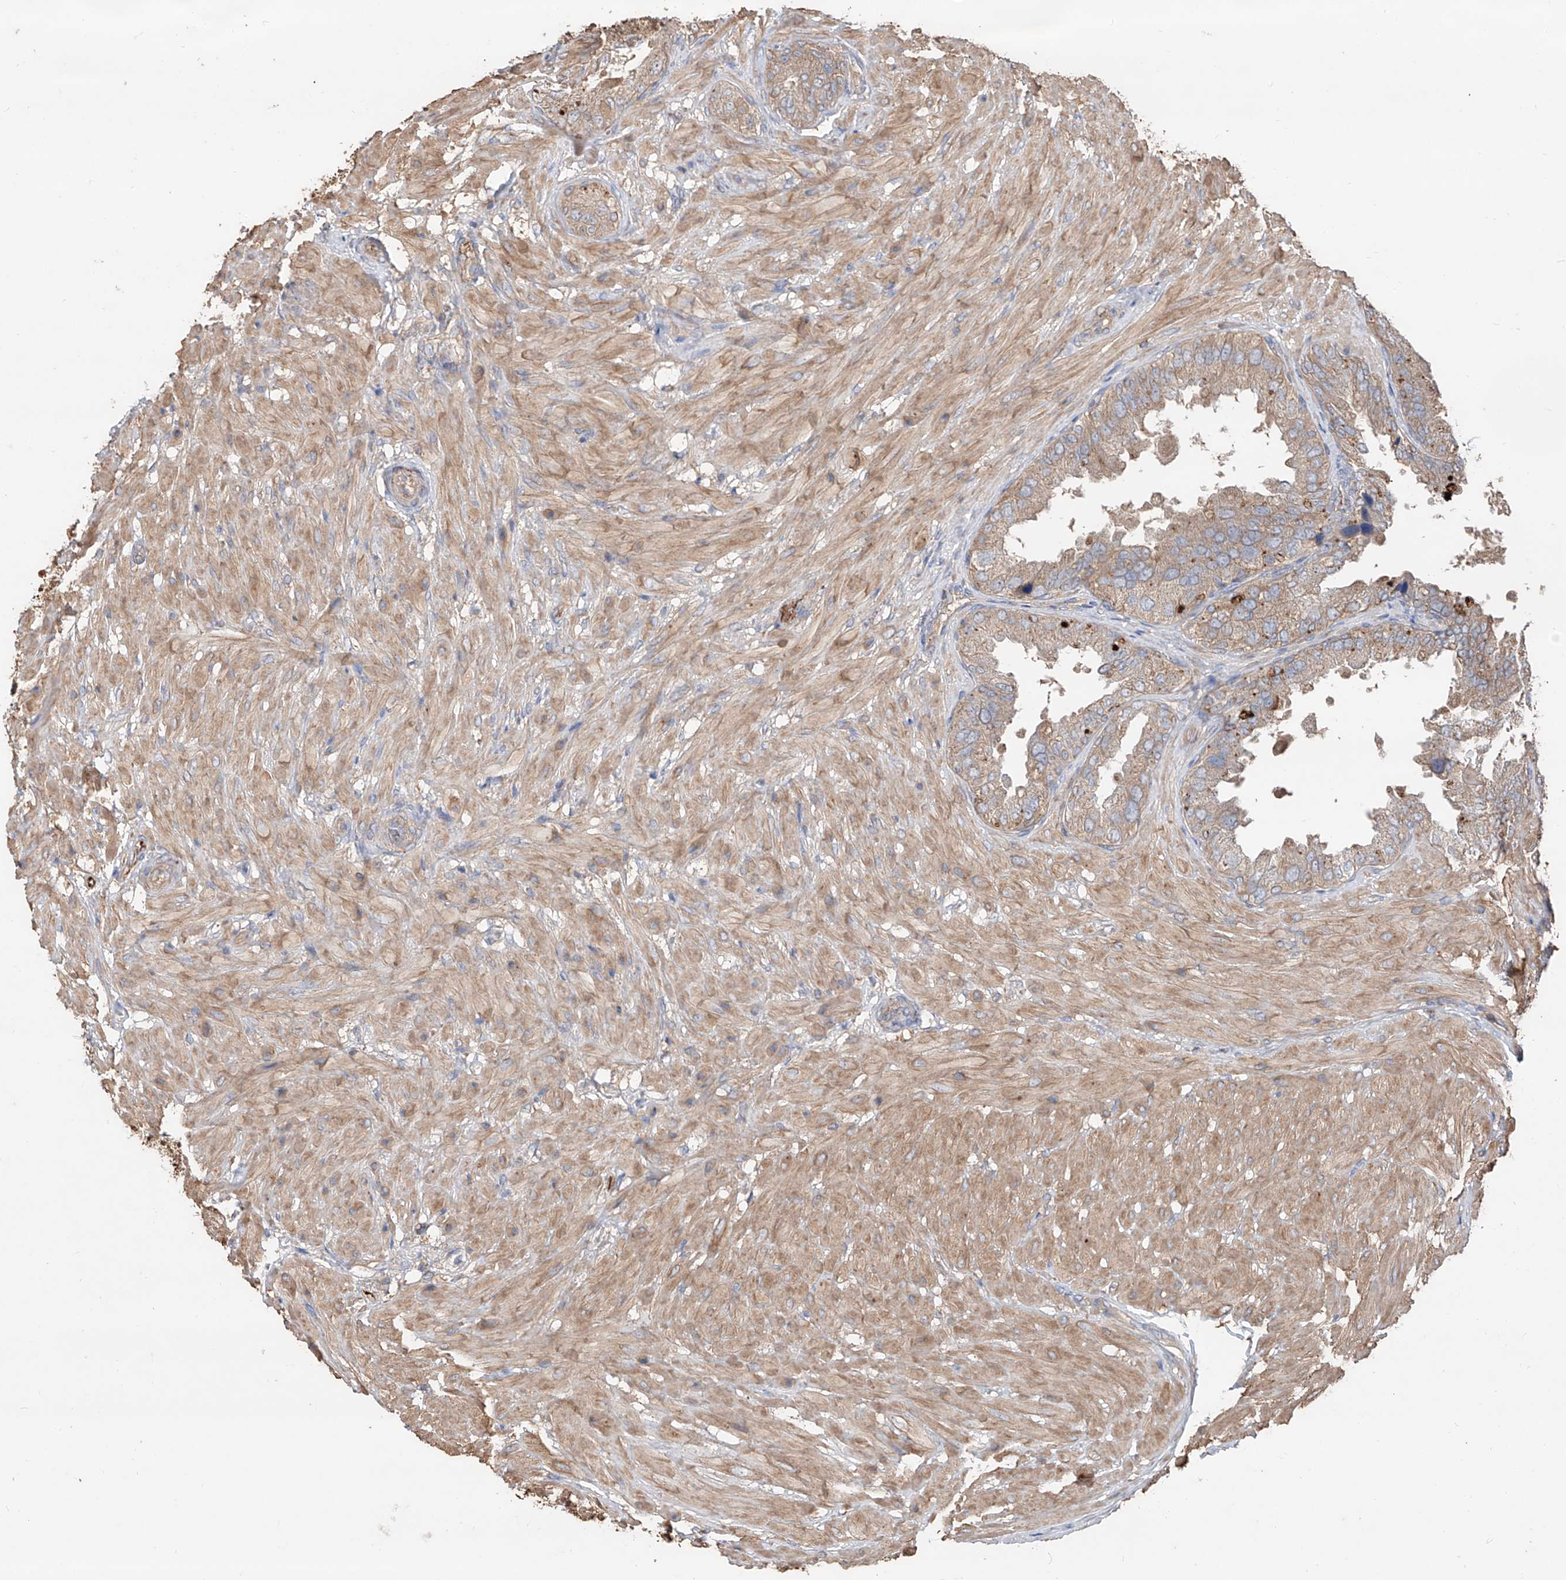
{"staining": {"intensity": "moderate", "quantity": ">75%", "location": "cytoplasmic/membranous"}, "tissue": "seminal vesicle", "cell_type": "Glandular cells", "image_type": "normal", "snomed": [{"axis": "morphology", "description": "Normal tissue, NOS"}, {"axis": "topography", "description": "Seminal veicle"}, {"axis": "topography", "description": "Peripheral nerve tissue"}], "caption": "The immunohistochemical stain shows moderate cytoplasmic/membranous positivity in glandular cells of normal seminal vesicle. (IHC, brightfield microscopy, high magnification).", "gene": "EDN1", "patient": {"sex": "male", "age": 63}}